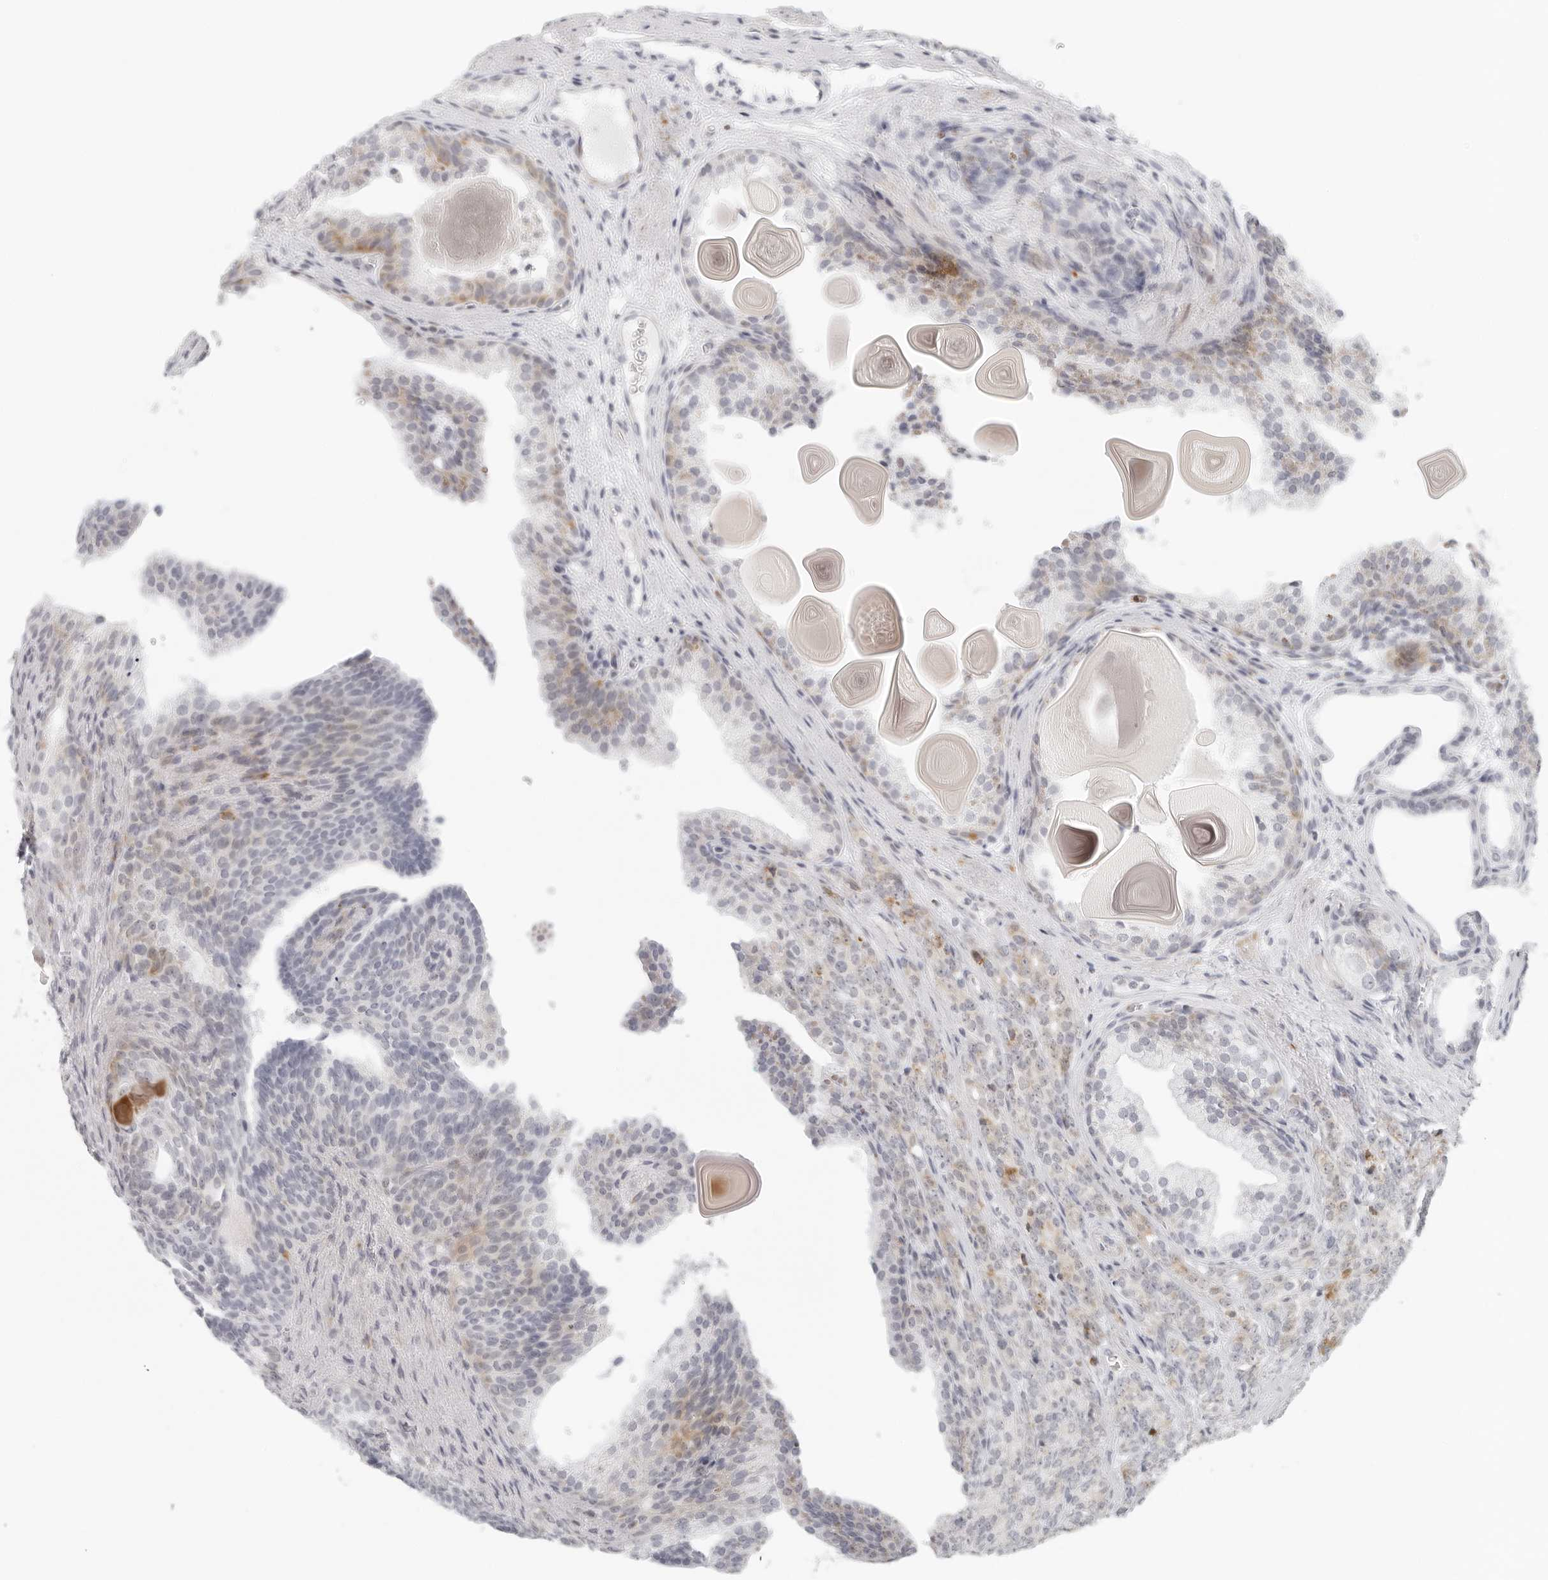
{"staining": {"intensity": "moderate", "quantity": "<25%", "location": "cytoplasmic/membranous"}, "tissue": "prostate cancer", "cell_type": "Tumor cells", "image_type": "cancer", "snomed": [{"axis": "morphology", "description": "Adenocarcinoma, High grade"}, {"axis": "topography", "description": "Prostate"}], "caption": "The immunohistochemical stain shows moderate cytoplasmic/membranous staining in tumor cells of prostate adenocarcinoma (high-grade) tissue.", "gene": "RPS6KC1", "patient": {"sex": "male", "age": 62}}